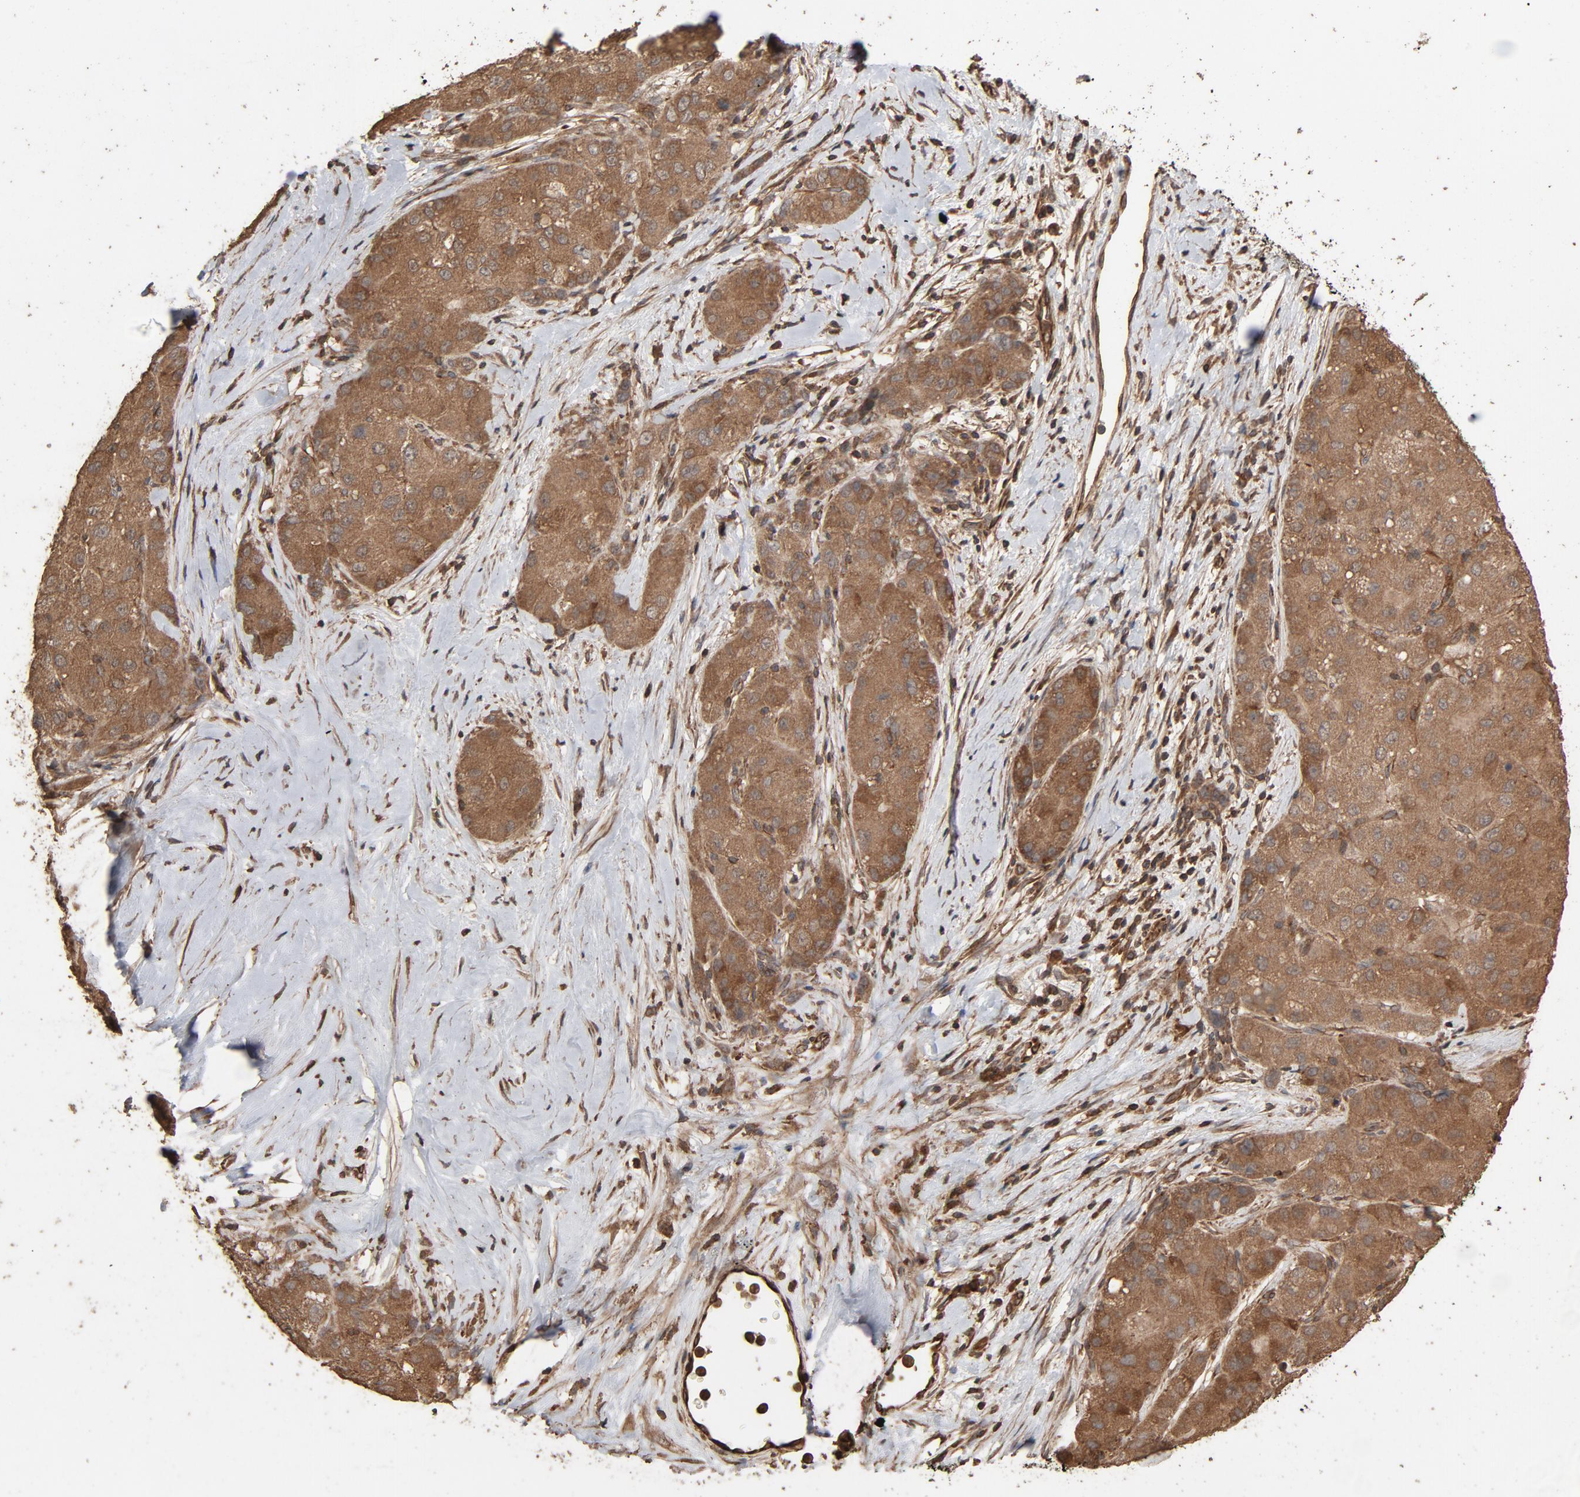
{"staining": {"intensity": "moderate", "quantity": ">75%", "location": "cytoplasmic/membranous"}, "tissue": "liver cancer", "cell_type": "Tumor cells", "image_type": "cancer", "snomed": [{"axis": "morphology", "description": "Carcinoma, Hepatocellular, NOS"}, {"axis": "topography", "description": "Liver"}], "caption": "Tumor cells demonstrate moderate cytoplasmic/membranous staining in approximately >75% of cells in hepatocellular carcinoma (liver).", "gene": "RPS6KA6", "patient": {"sex": "male", "age": 80}}